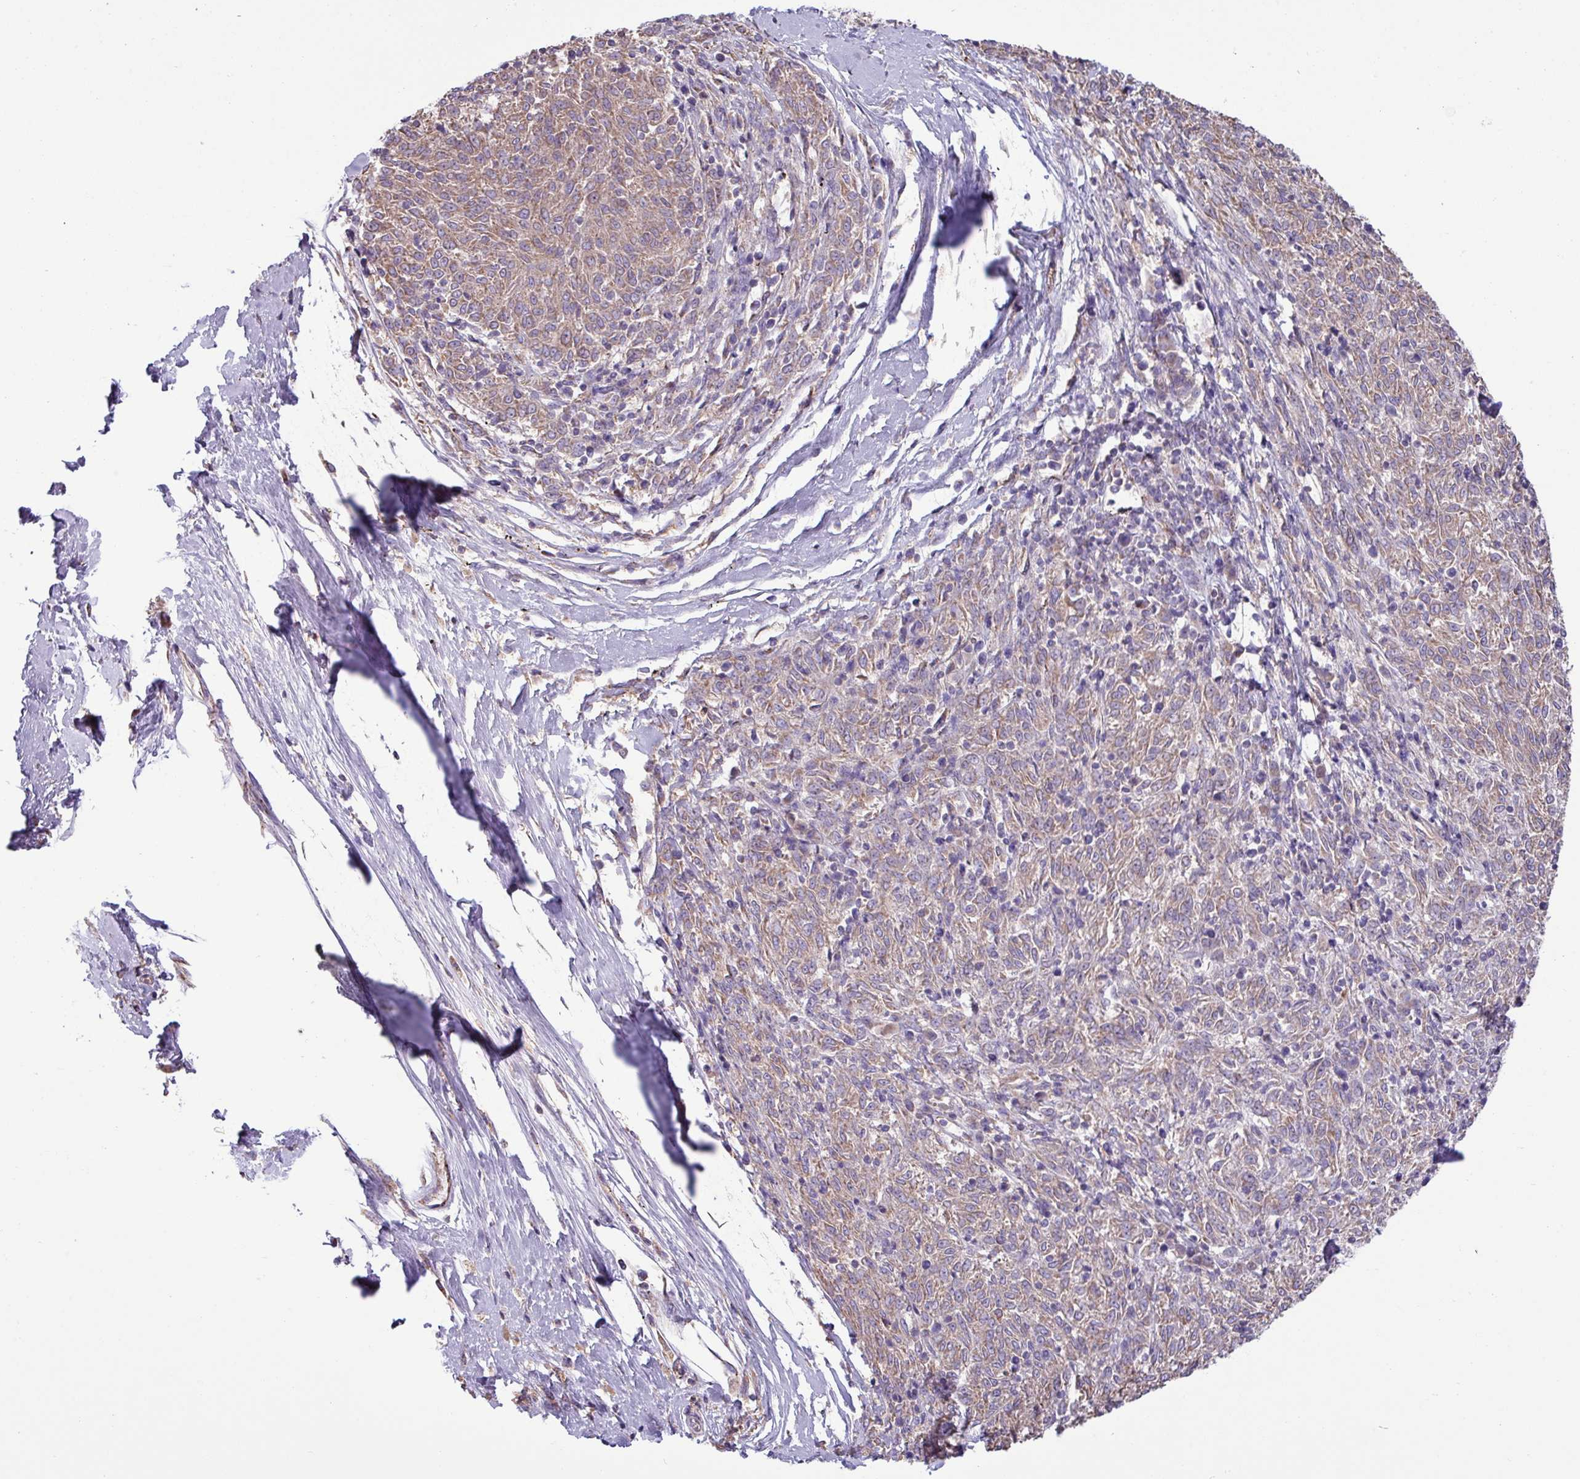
{"staining": {"intensity": "weak", "quantity": ">75%", "location": "cytoplasmic/membranous"}, "tissue": "melanoma", "cell_type": "Tumor cells", "image_type": "cancer", "snomed": [{"axis": "morphology", "description": "Malignant melanoma, NOS"}, {"axis": "topography", "description": "Skin"}], "caption": "Malignant melanoma stained with a protein marker reveals weak staining in tumor cells.", "gene": "PPM1J", "patient": {"sex": "female", "age": 72}}